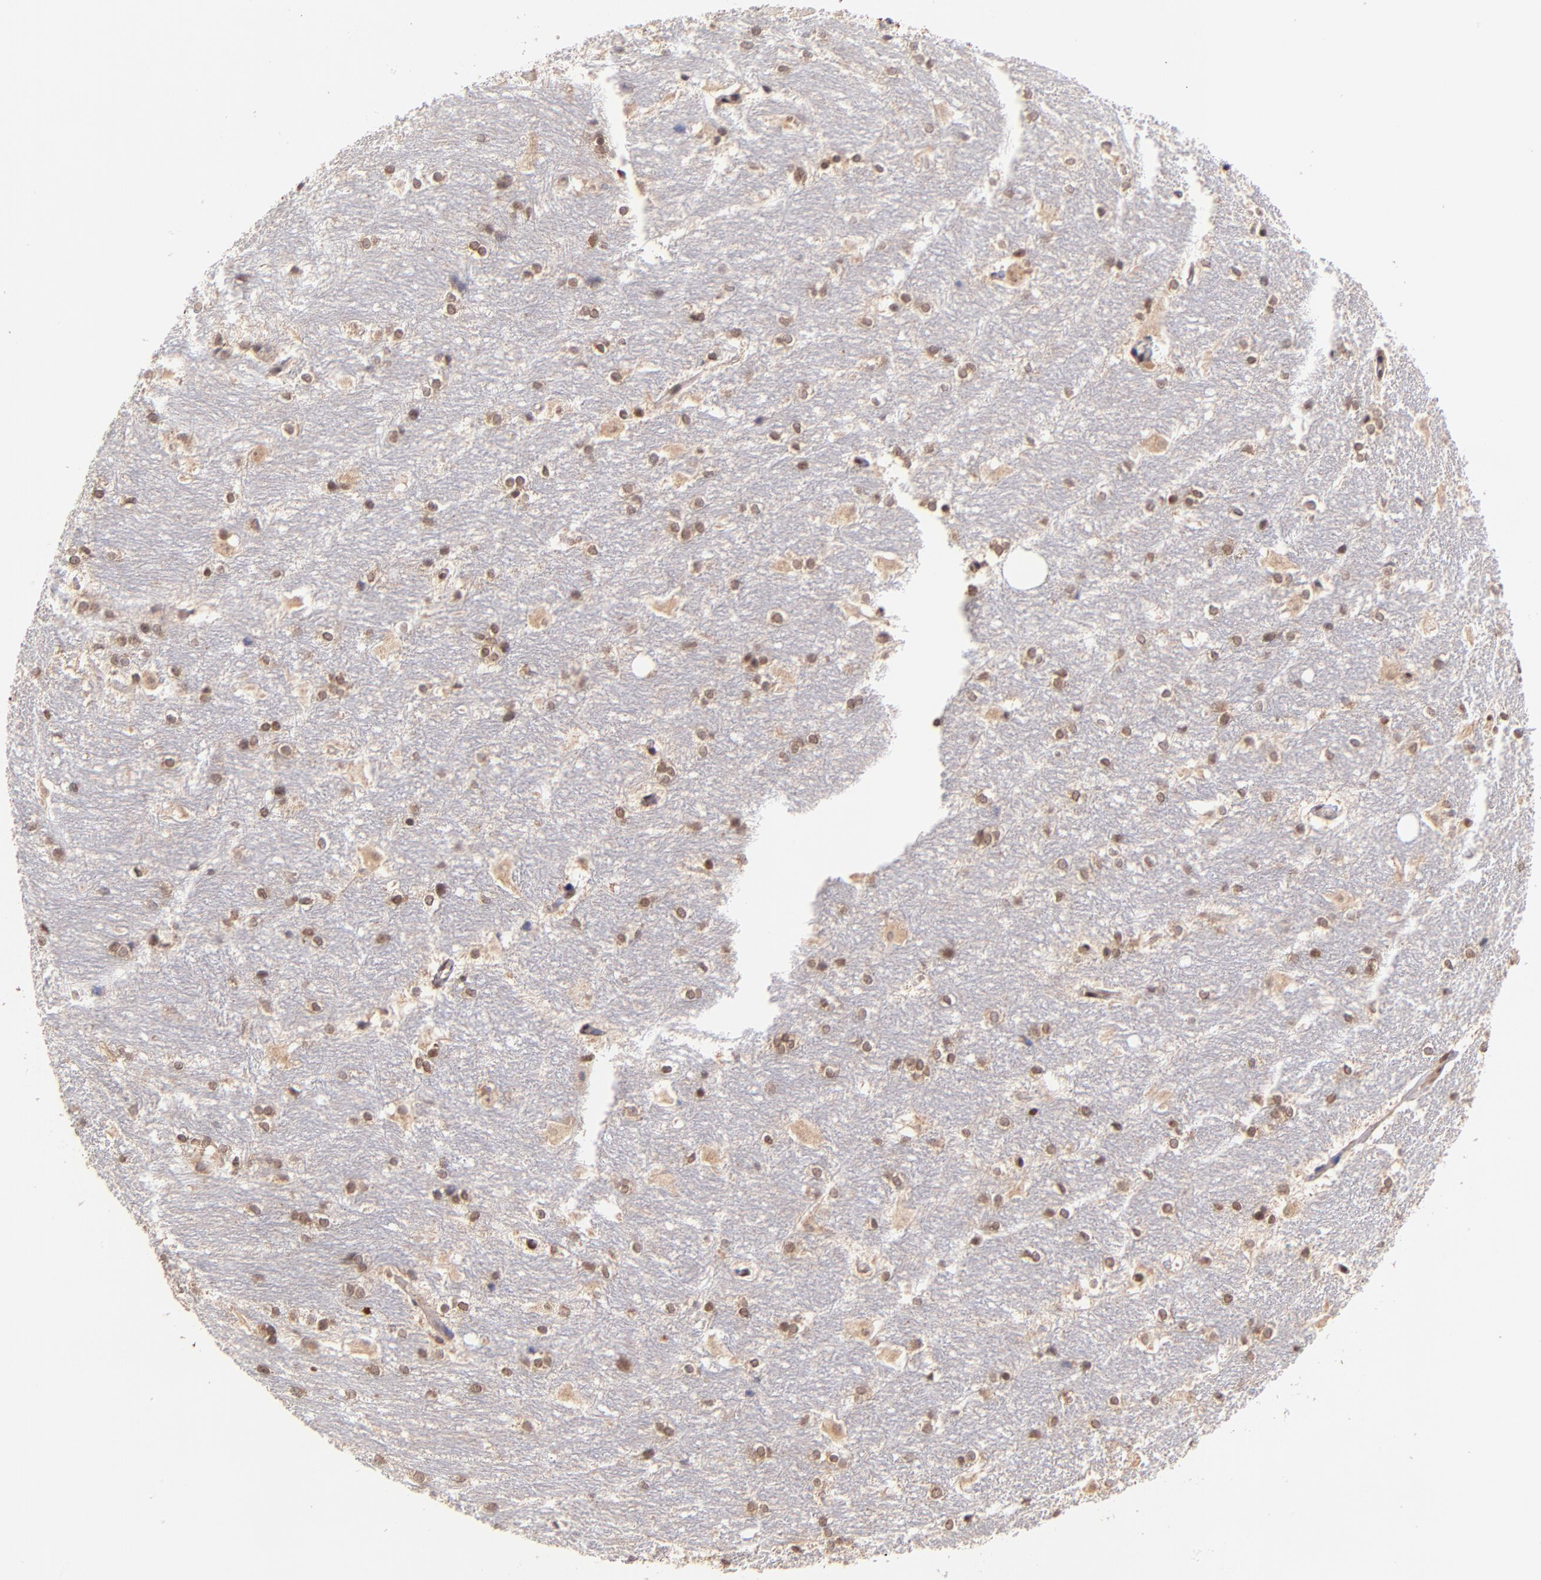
{"staining": {"intensity": "negative", "quantity": "none", "location": "none"}, "tissue": "hippocampus", "cell_type": "Glial cells", "image_type": "normal", "snomed": [{"axis": "morphology", "description": "Normal tissue, NOS"}, {"axis": "topography", "description": "Hippocampus"}], "caption": "This micrograph is of normal hippocampus stained with immunohistochemistry (IHC) to label a protein in brown with the nuclei are counter-stained blue. There is no positivity in glial cells.", "gene": "WDR25", "patient": {"sex": "female", "age": 19}}